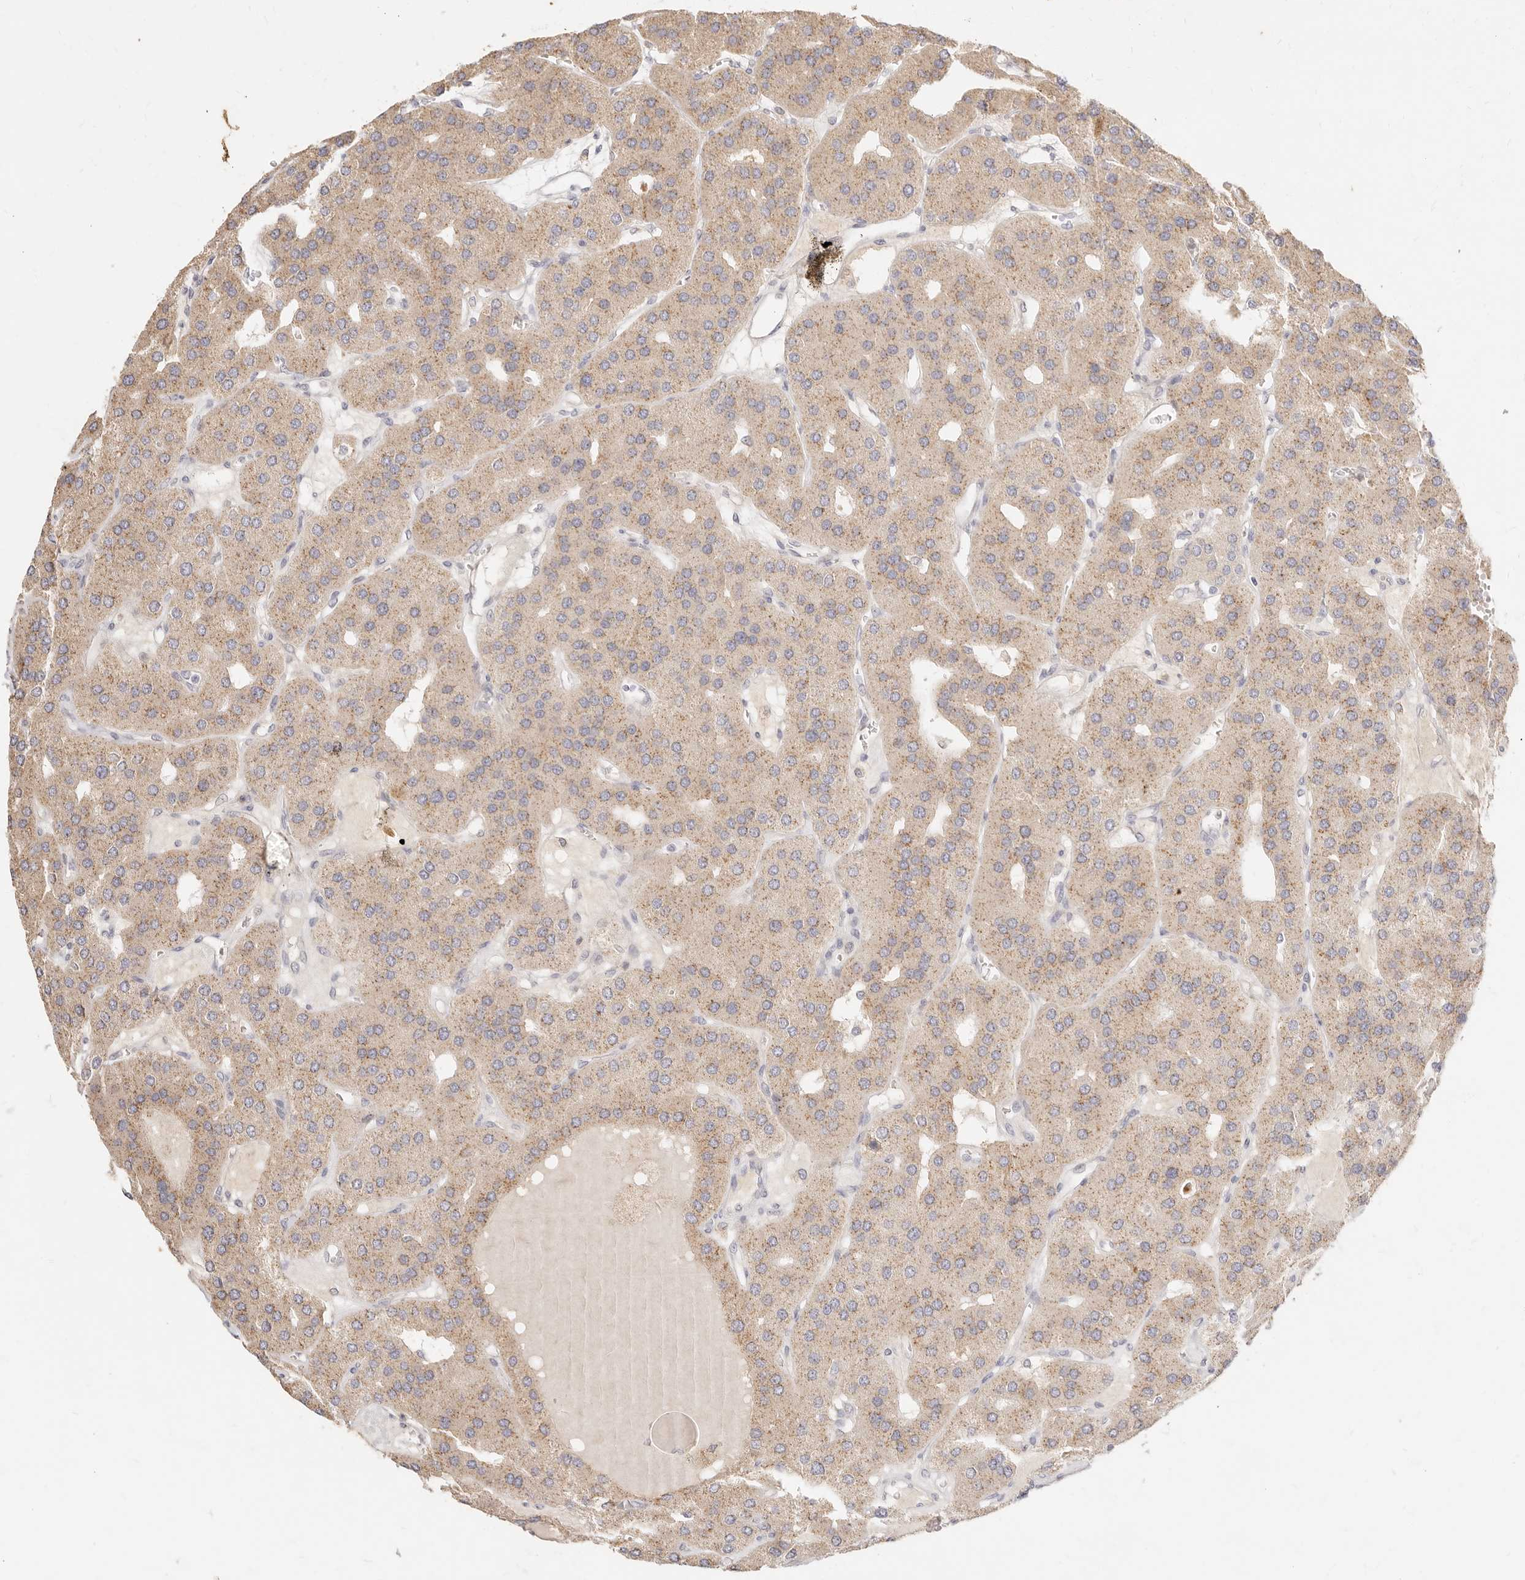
{"staining": {"intensity": "weak", "quantity": ">75%", "location": "cytoplasmic/membranous"}, "tissue": "parathyroid gland", "cell_type": "Glandular cells", "image_type": "normal", "snomed": [{"axis": "morphology", "description": "Normal tissue, NOS"}, {"axis": "morphology", "description": "Adenoma, NOS"}, {"axis": "topography", "description": "Parathyroid gland"}], "caption": "High-magnification brightfield microscopy of unremarkable parathyroid gland stained with DAB (brown) and counterstained with hematoxylin (blue). glandular cells exhibit weak cytoplasmic/membranous positivity is seen in approximately>75% of cells. (DAB IHC with brightfield microscopy, high magnification).", "gene": "ACOX1", "patient": {"sex": "female", "age": 86}}